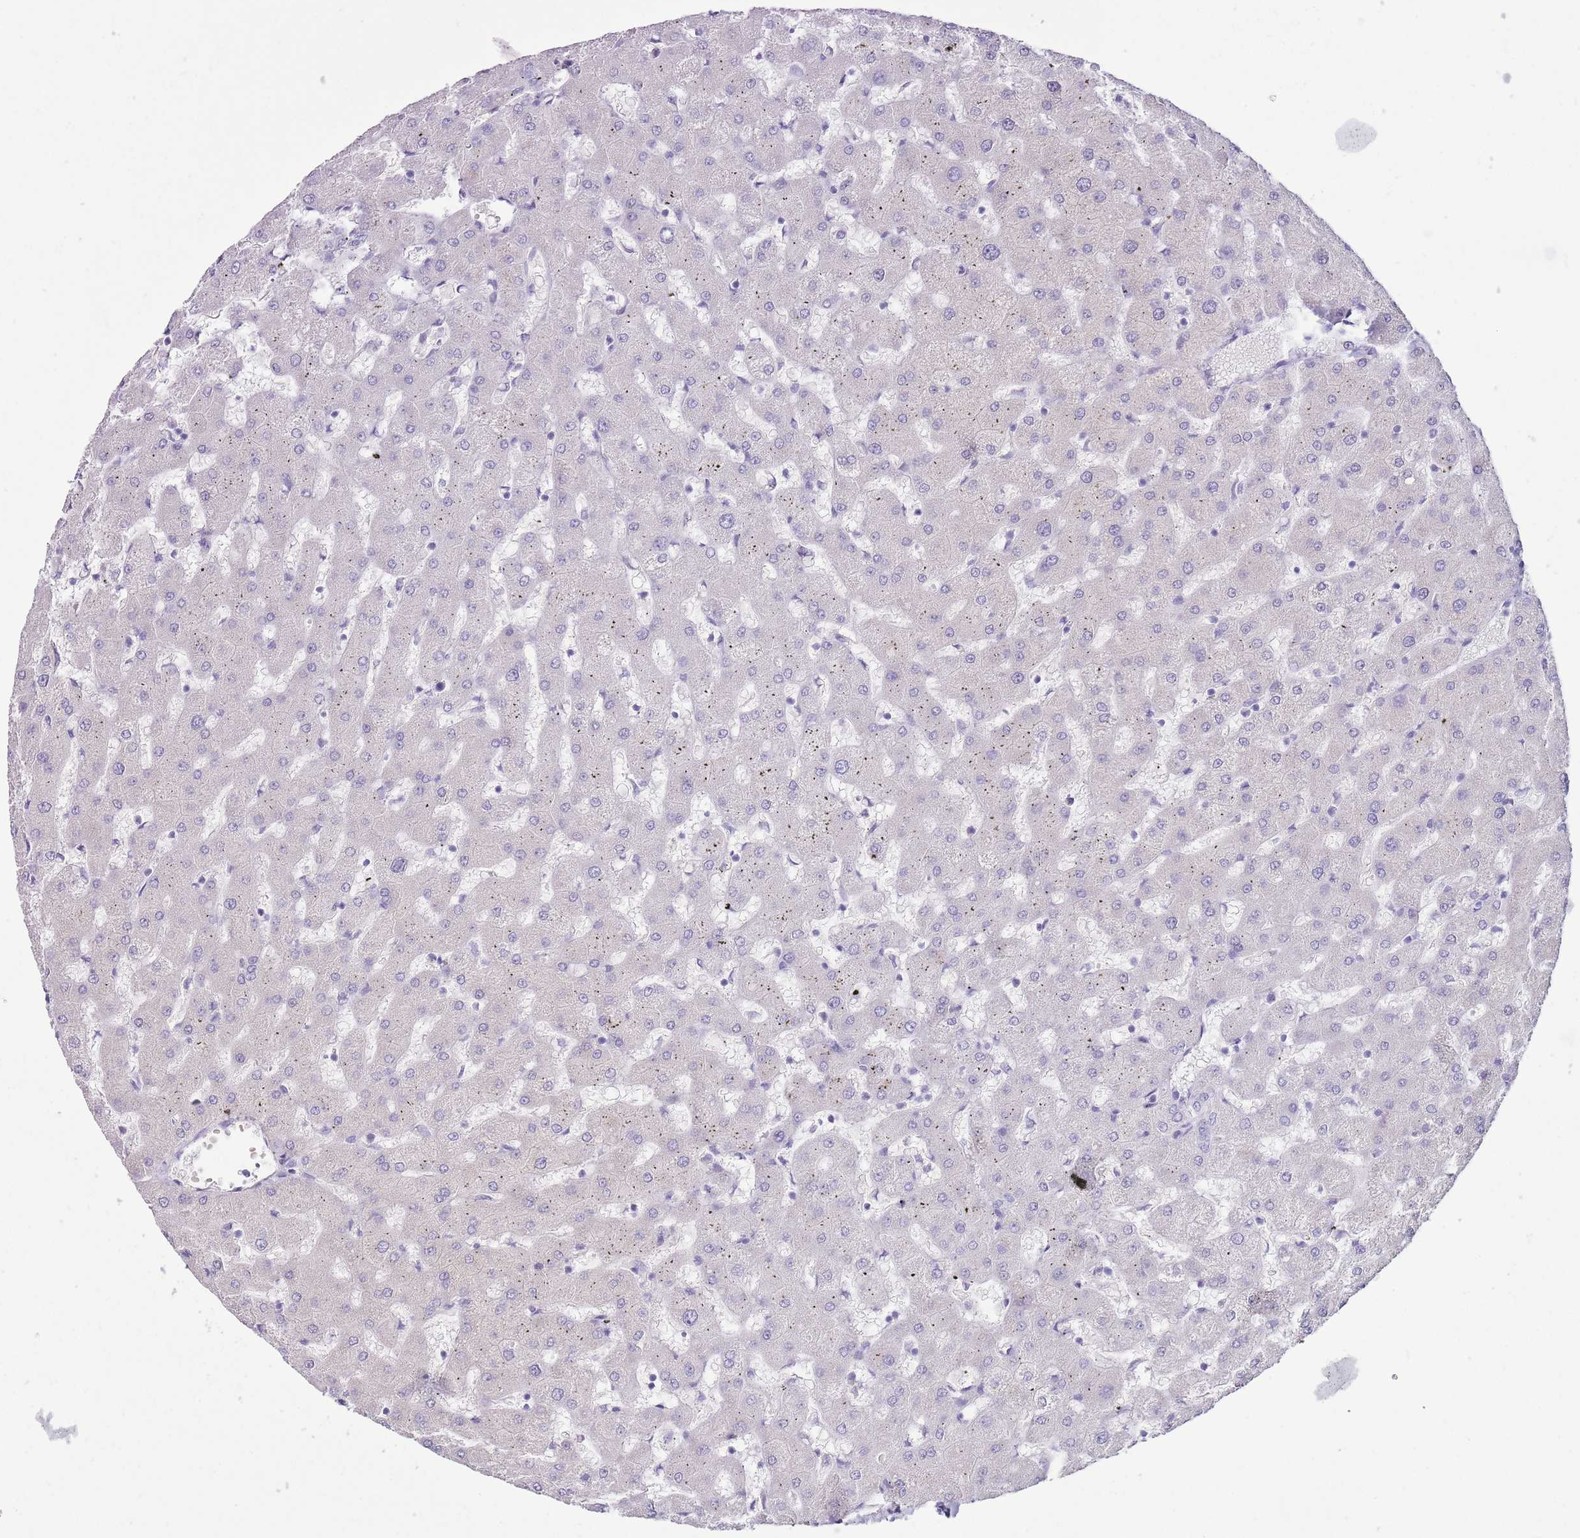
{"staining": {"intensity": "negative", "quantity": "none", "location": "none"}, "tissue": "liver", "cell_type": "Cholangiocytes", "image_type": "normal", "snomed": [{"axis": "morphology", "description": "Normal tissue, NOS"}, {"axis": "topography", "description": "Liver"}], "caption": "Immunohistochemistry photomicrograph of normal liver: human liver stained with DAB reveals no significant protein positivity in cholangiocytes.", "gene": "SLC7A14", "patient": {"sex": "female", "age": 63}}